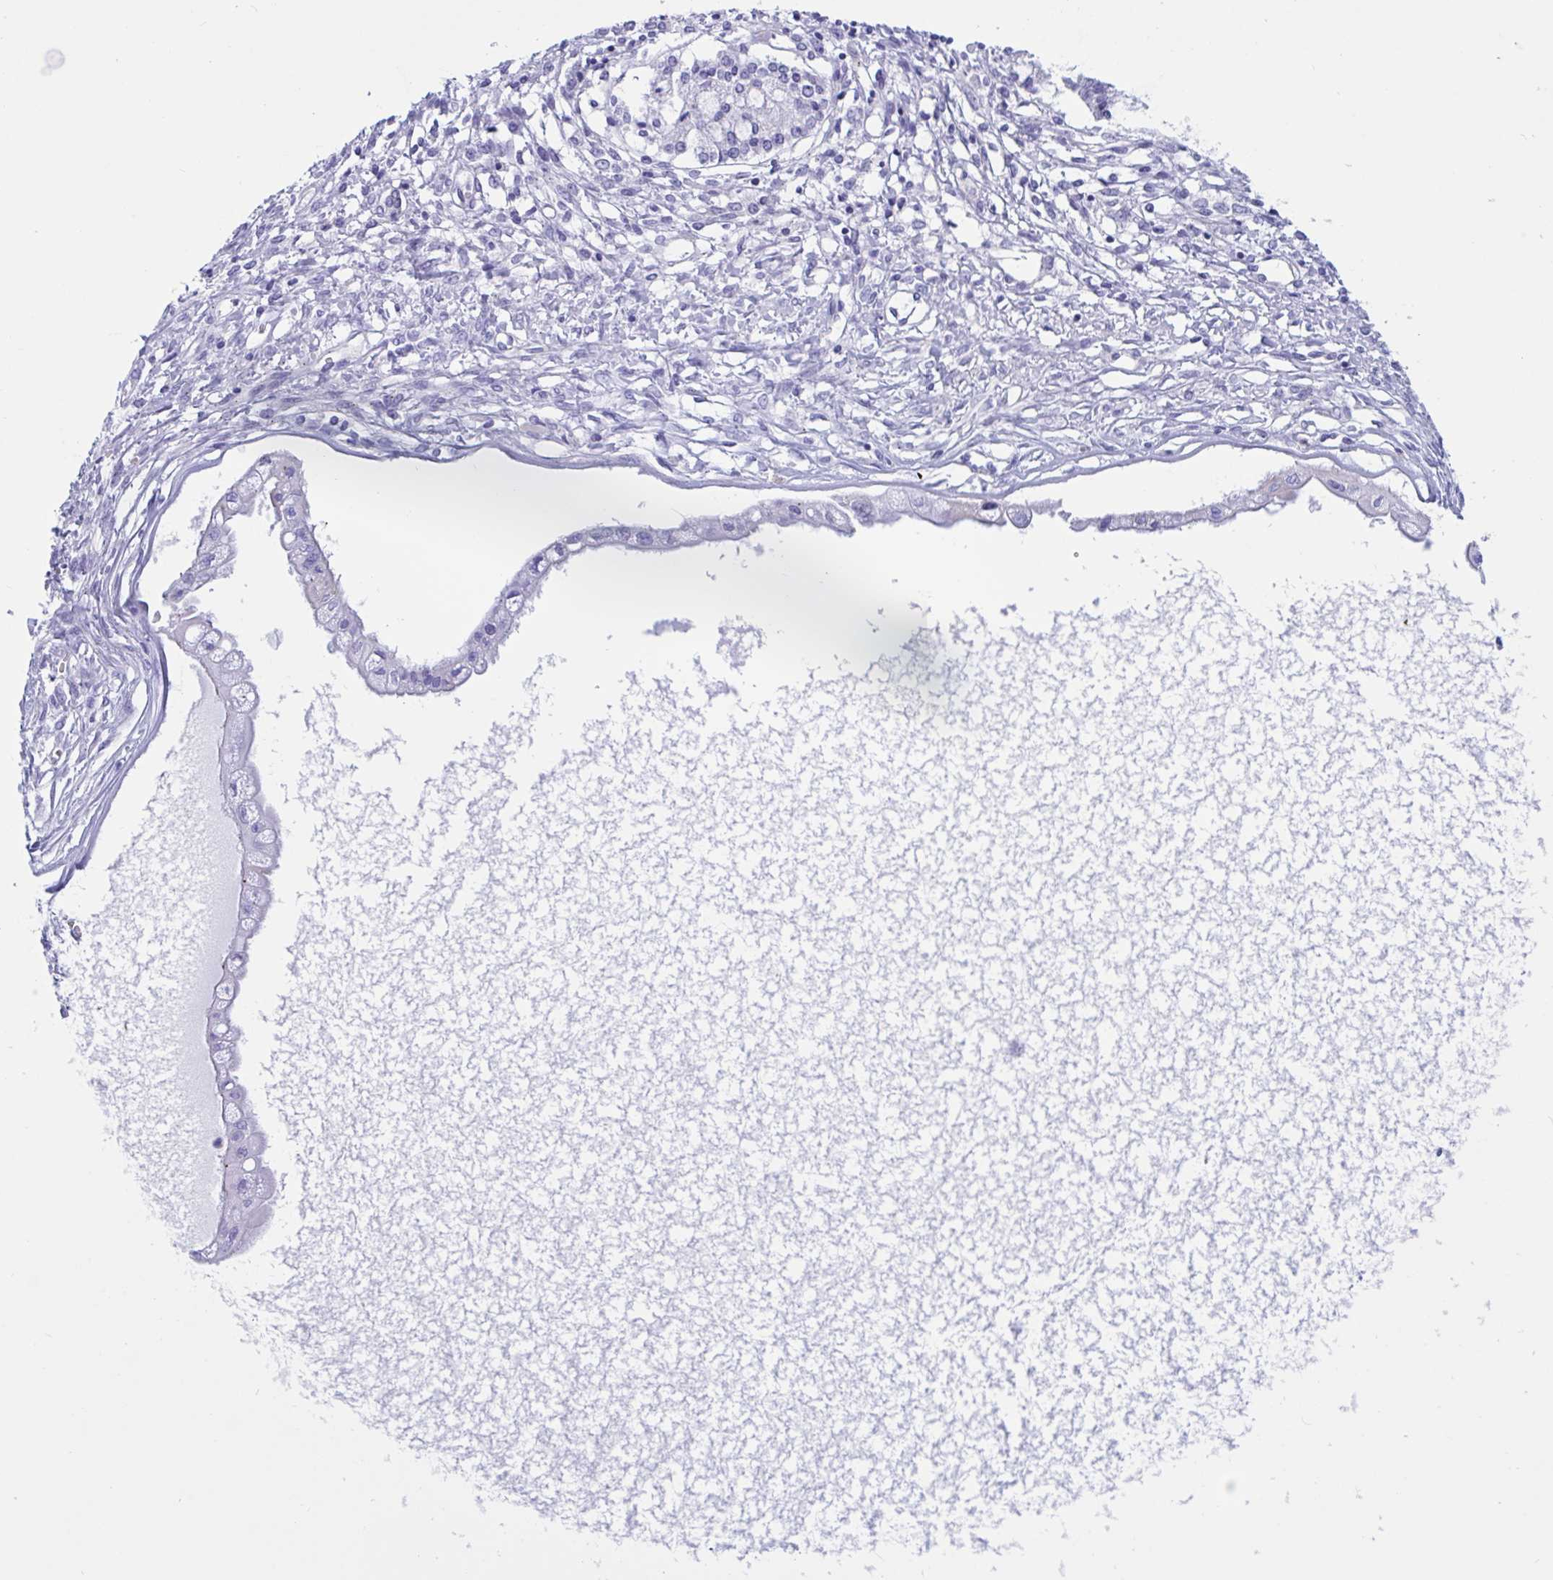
{"staining": {"intensity": "negative", "quantity": "none", "location": "none"}, "tissue": "ovarian cancer", "cell_type": "Tumor cells", "image_type": "cancer", "snomed": [{"axis": "morphology", "description": "Cystadenocarcinoma, mucinous, NOS"}, {"axis": "topography", "description": "Ovary"}], "caption": "Histopathology image shows no significant protein expression in tumor cells of ovarian cancer.", "gene": "RNASE3", "patient": {"sex": "female", "age": 34}}